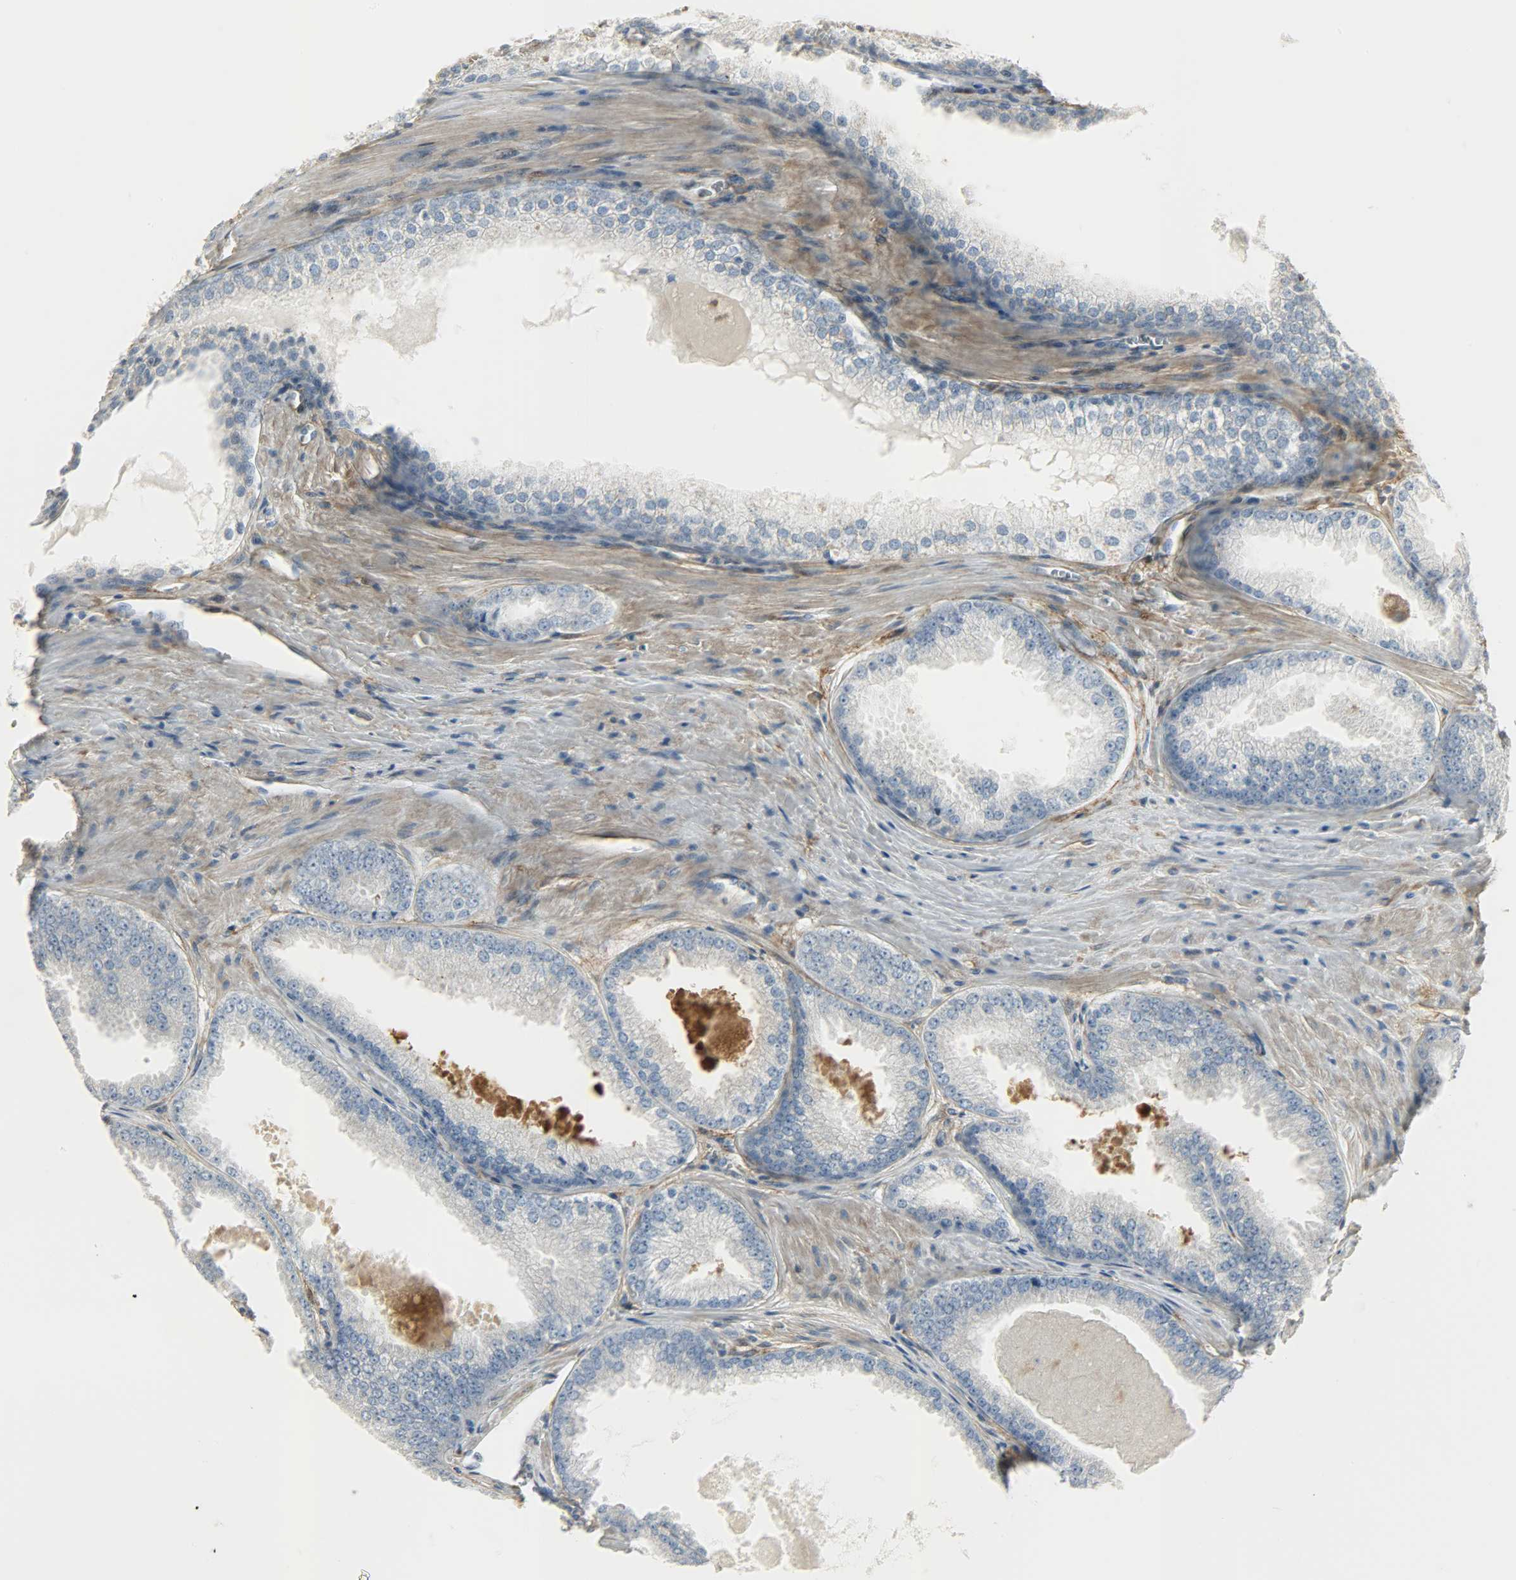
{"staining": {"intensity": "negative", "quantity": "none", "location": "none"}, "tissue": "prostate cancer", "cell_type": "Tumor cells", "image_type": "cancer", "snomed": [{"axis": "morphology", "description": "Adenocarcinoma, High grade"}, {"axis": "topography", "description": "Prostate"}], "caption": "Immunohistochemical staining of prostate cancer displays no significant expression in tumor cells. Nuclei are stained in blue.", "gene": "ENPEP", "patient": {"sex": "male", "age": 61}}